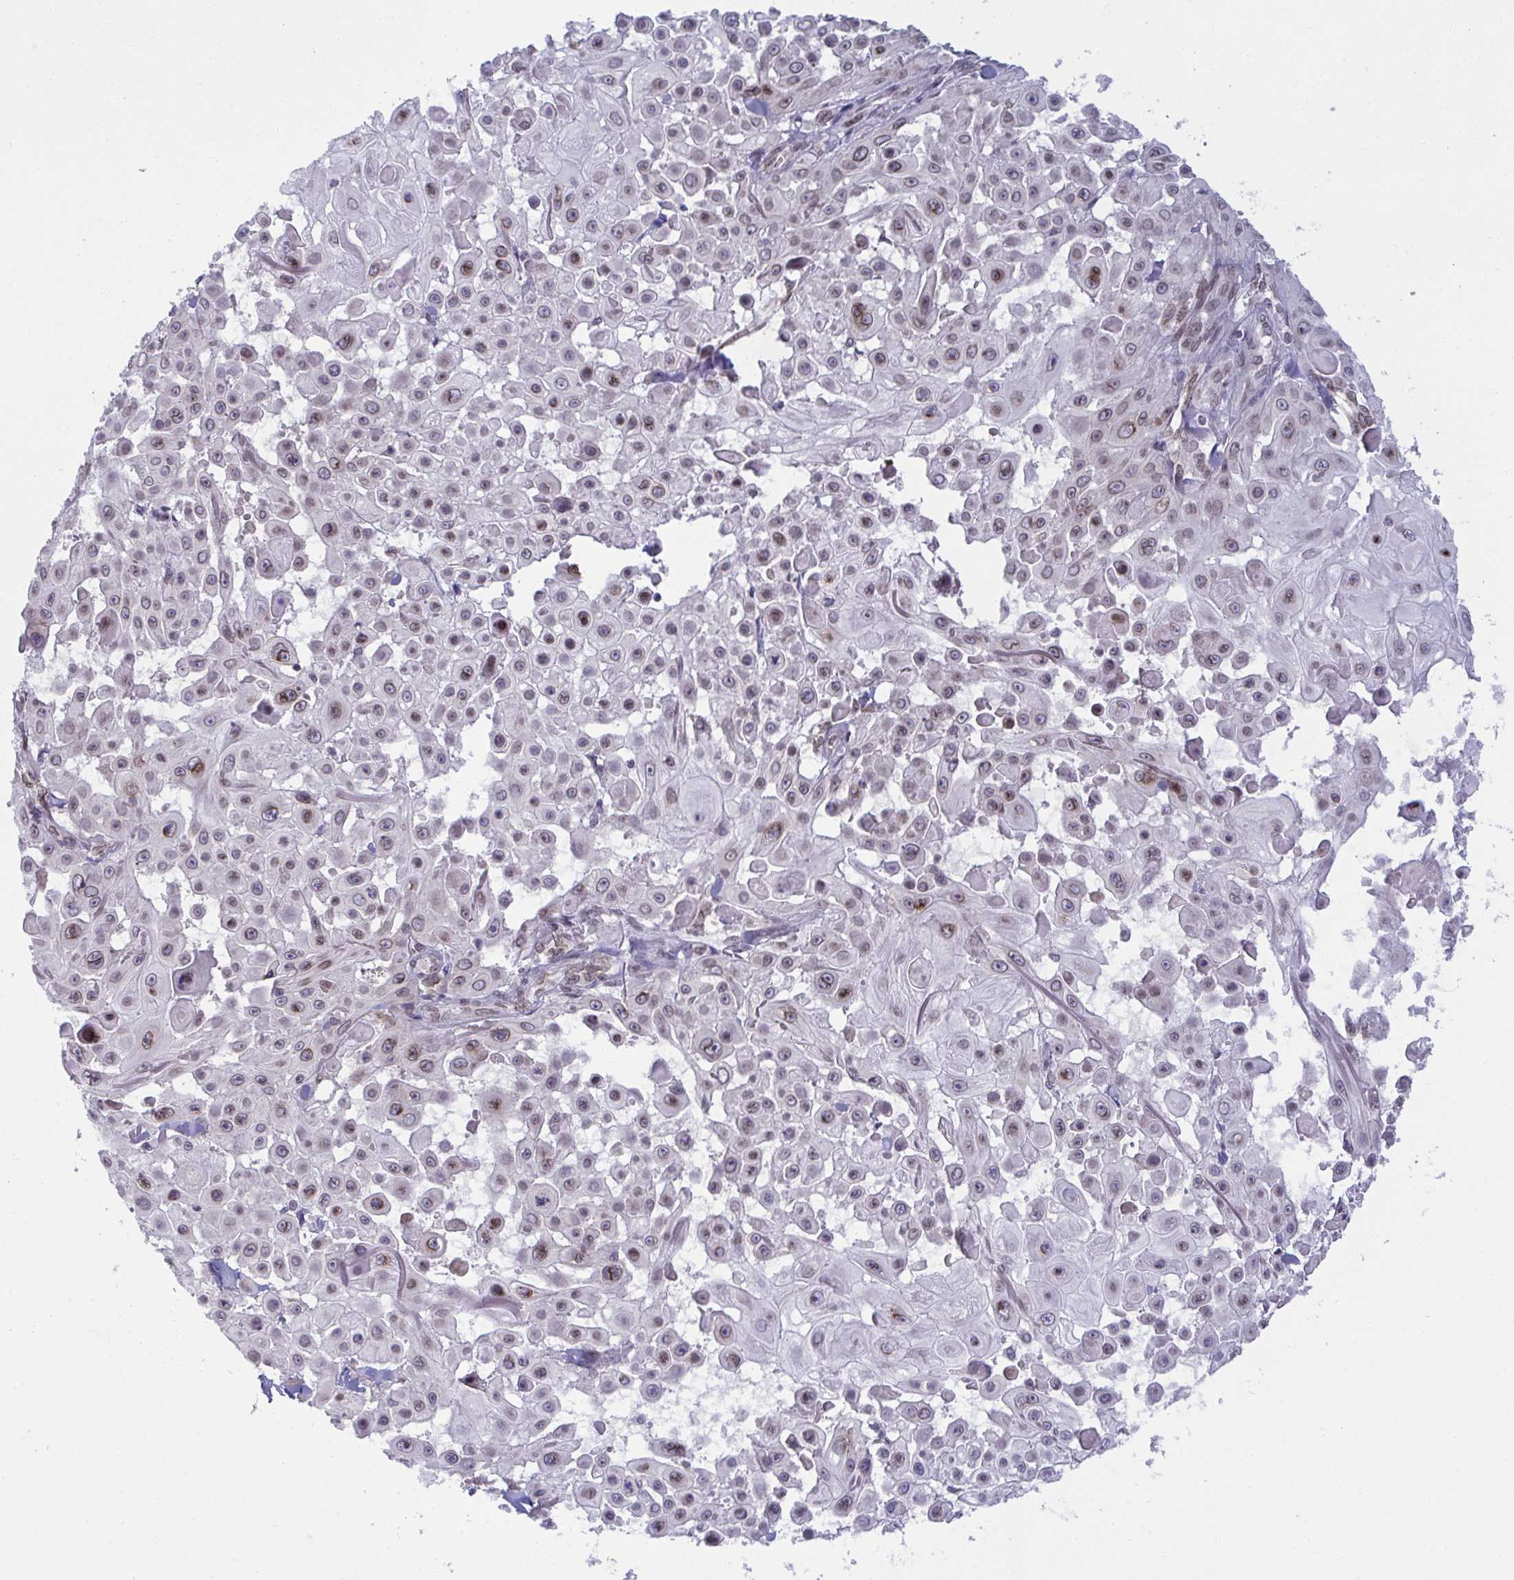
{"staining": {"intensity": "moderate", "quantity": "25%-75%", "location": "cytoplasmic/membranous,nuclear"}, "tissue": "skin cancer", "cell_type": "Tumor cells", "image_type": "cancer", "snomed": [{"axis": "morphology", "description": "Squamous cell carcinoma, NOS"}, {"axis": "topography", "description": "Skin"}], "caption": "Brown immunohistochemical staining in human skin cancer reveals moderate cytoplasmic/membranous and nuclear positivity in about 25%-75% of tumor cells. The staining is performed using DAB brown chromogen to label protein expression. The nuclei are counter-stained blue using hematoxylin.", "gene": "RANBP2", "patient": {"sex": "male", "age": 91}}